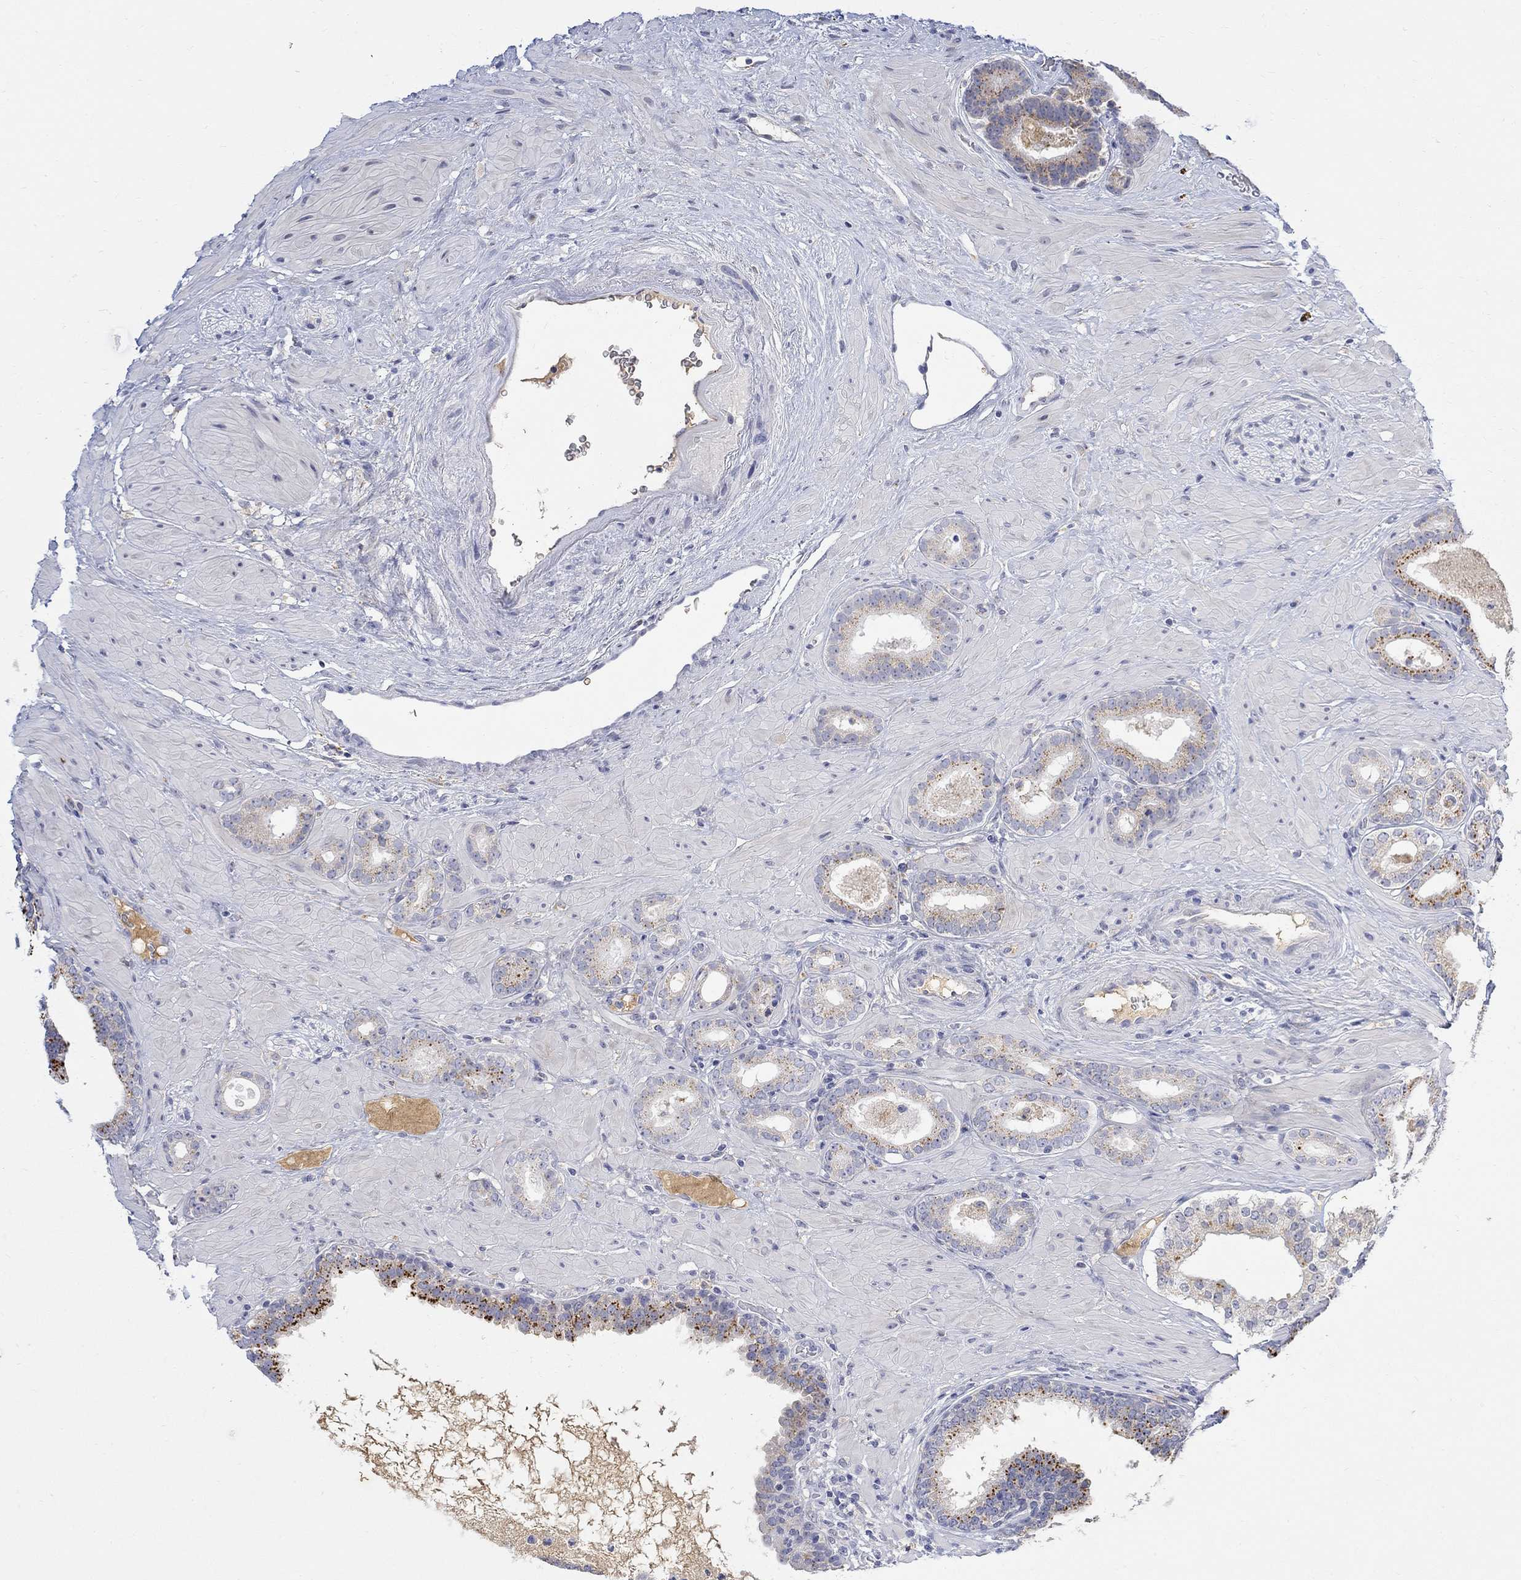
{"staining": {"intensity": "moderate", "quantity": "<25%", "location": "cytoplasmic/membranous"}, "tissue": "prostate cancer", "cell_type": "Tumor cells", "image_type": "cancer", "snomed": [{"axis": "morphology", "description": "Adenocarcinoma, Low grade"}, {"axis": "topography", "description": "Prostate"}], "caption": "Protein analysis of prostate cancer (adenocarcinoma (low-grade)) tissue displays moderate cytoplasmic/membranous expression in approximately <25% of tumor cells.", "gene": "FNDC5", "patient": {"sex": "male", "age": 60}}